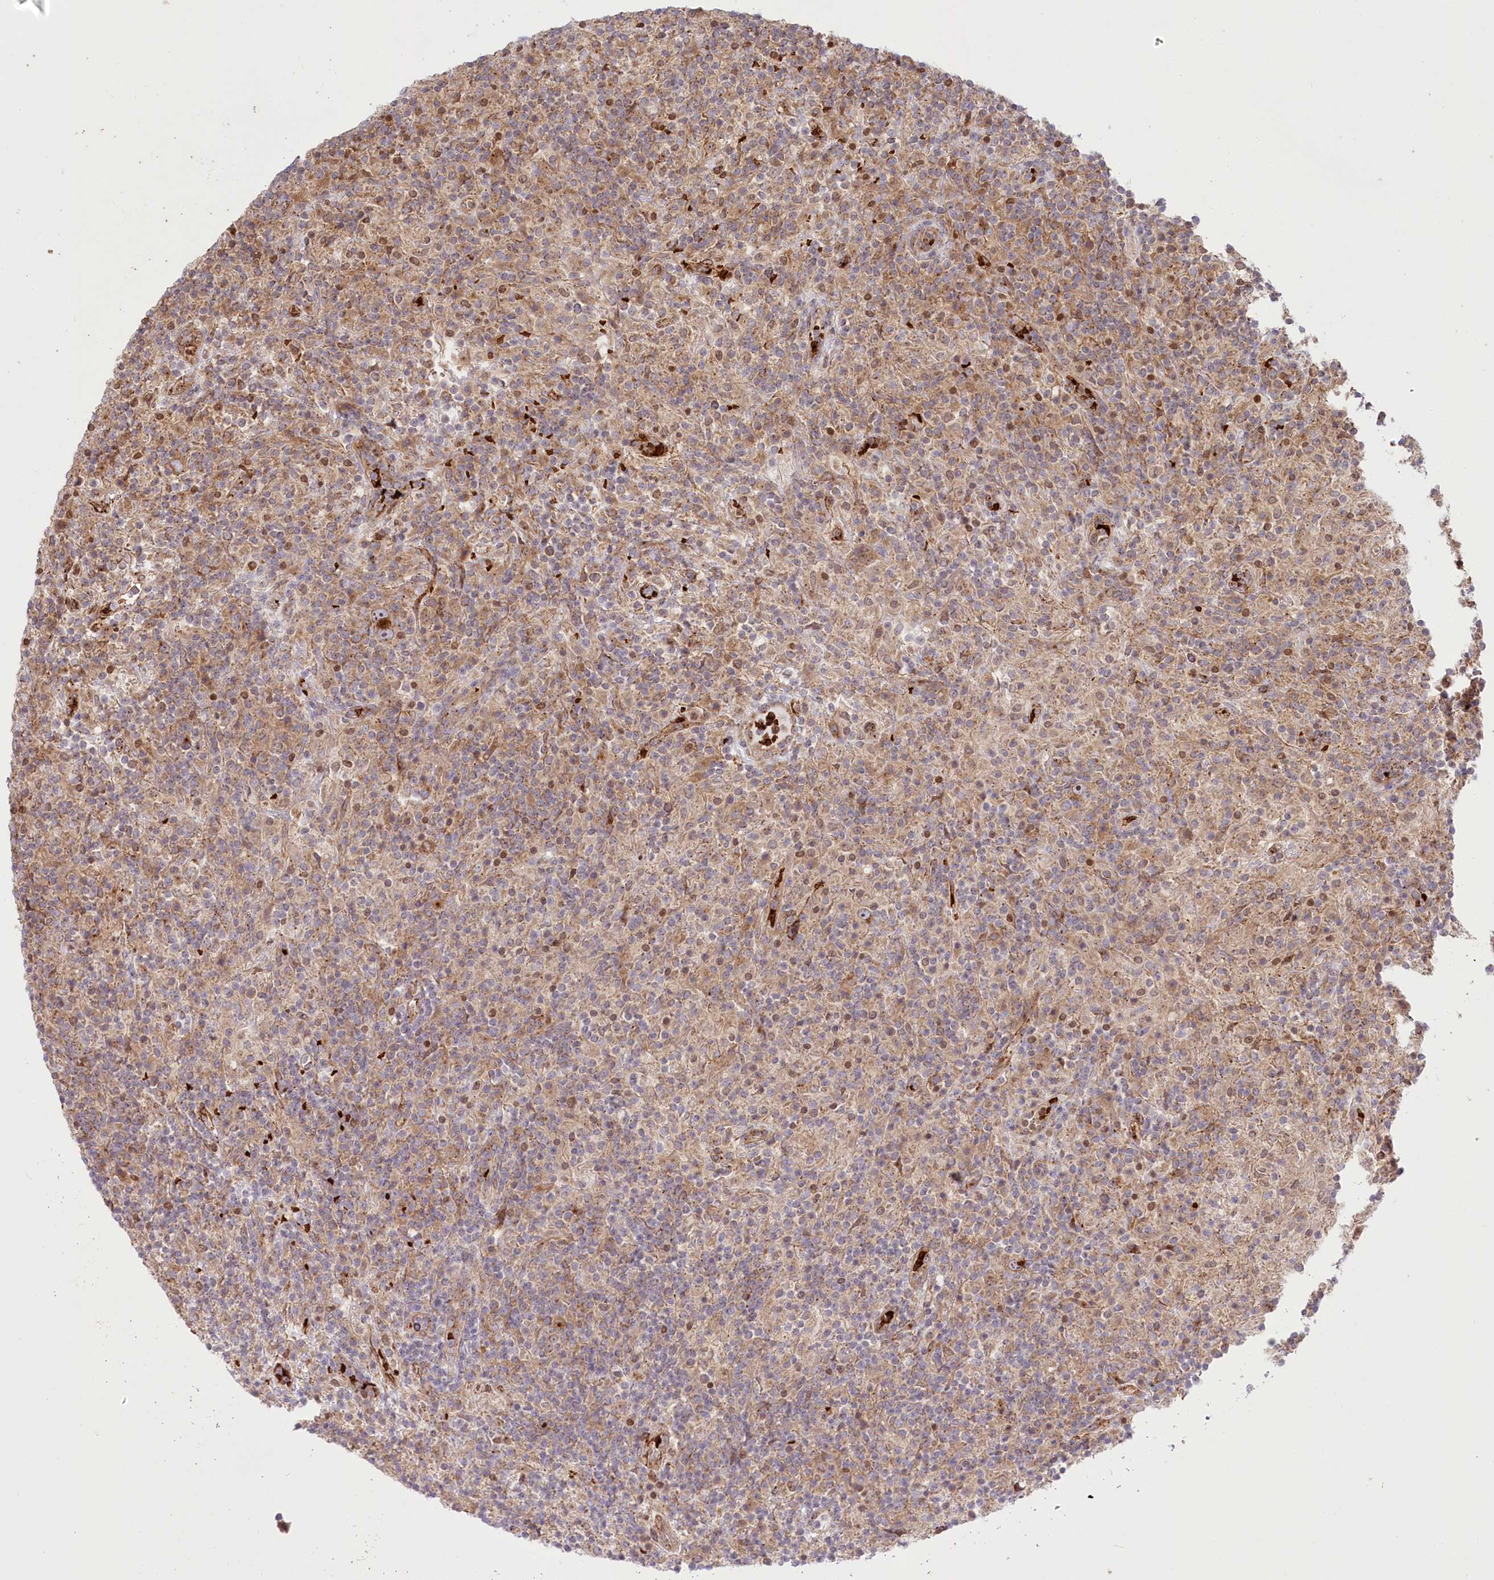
{"staining": {"intensity": "moderate", "quantity": "25%-75%", "location": "cytoplasmic/membranous,nuclear"}, "tissue": "lymphoma", "cell_type": "Tumor cells", "image_type": "cancer", "snomed": [{"axis": "morphology", "description": "Hodgkin's disease, NOS"}, {"axis": "topography", "description": "Lymph node"}], "caption": "The immunohistochemical stain labels moderate cytoplasmic/membranous and nuclear expression in tumor cells of Hodgkin's disease tissue.", "gene": "COMMD3", "patient": {"sex": "male", "age": 70}}